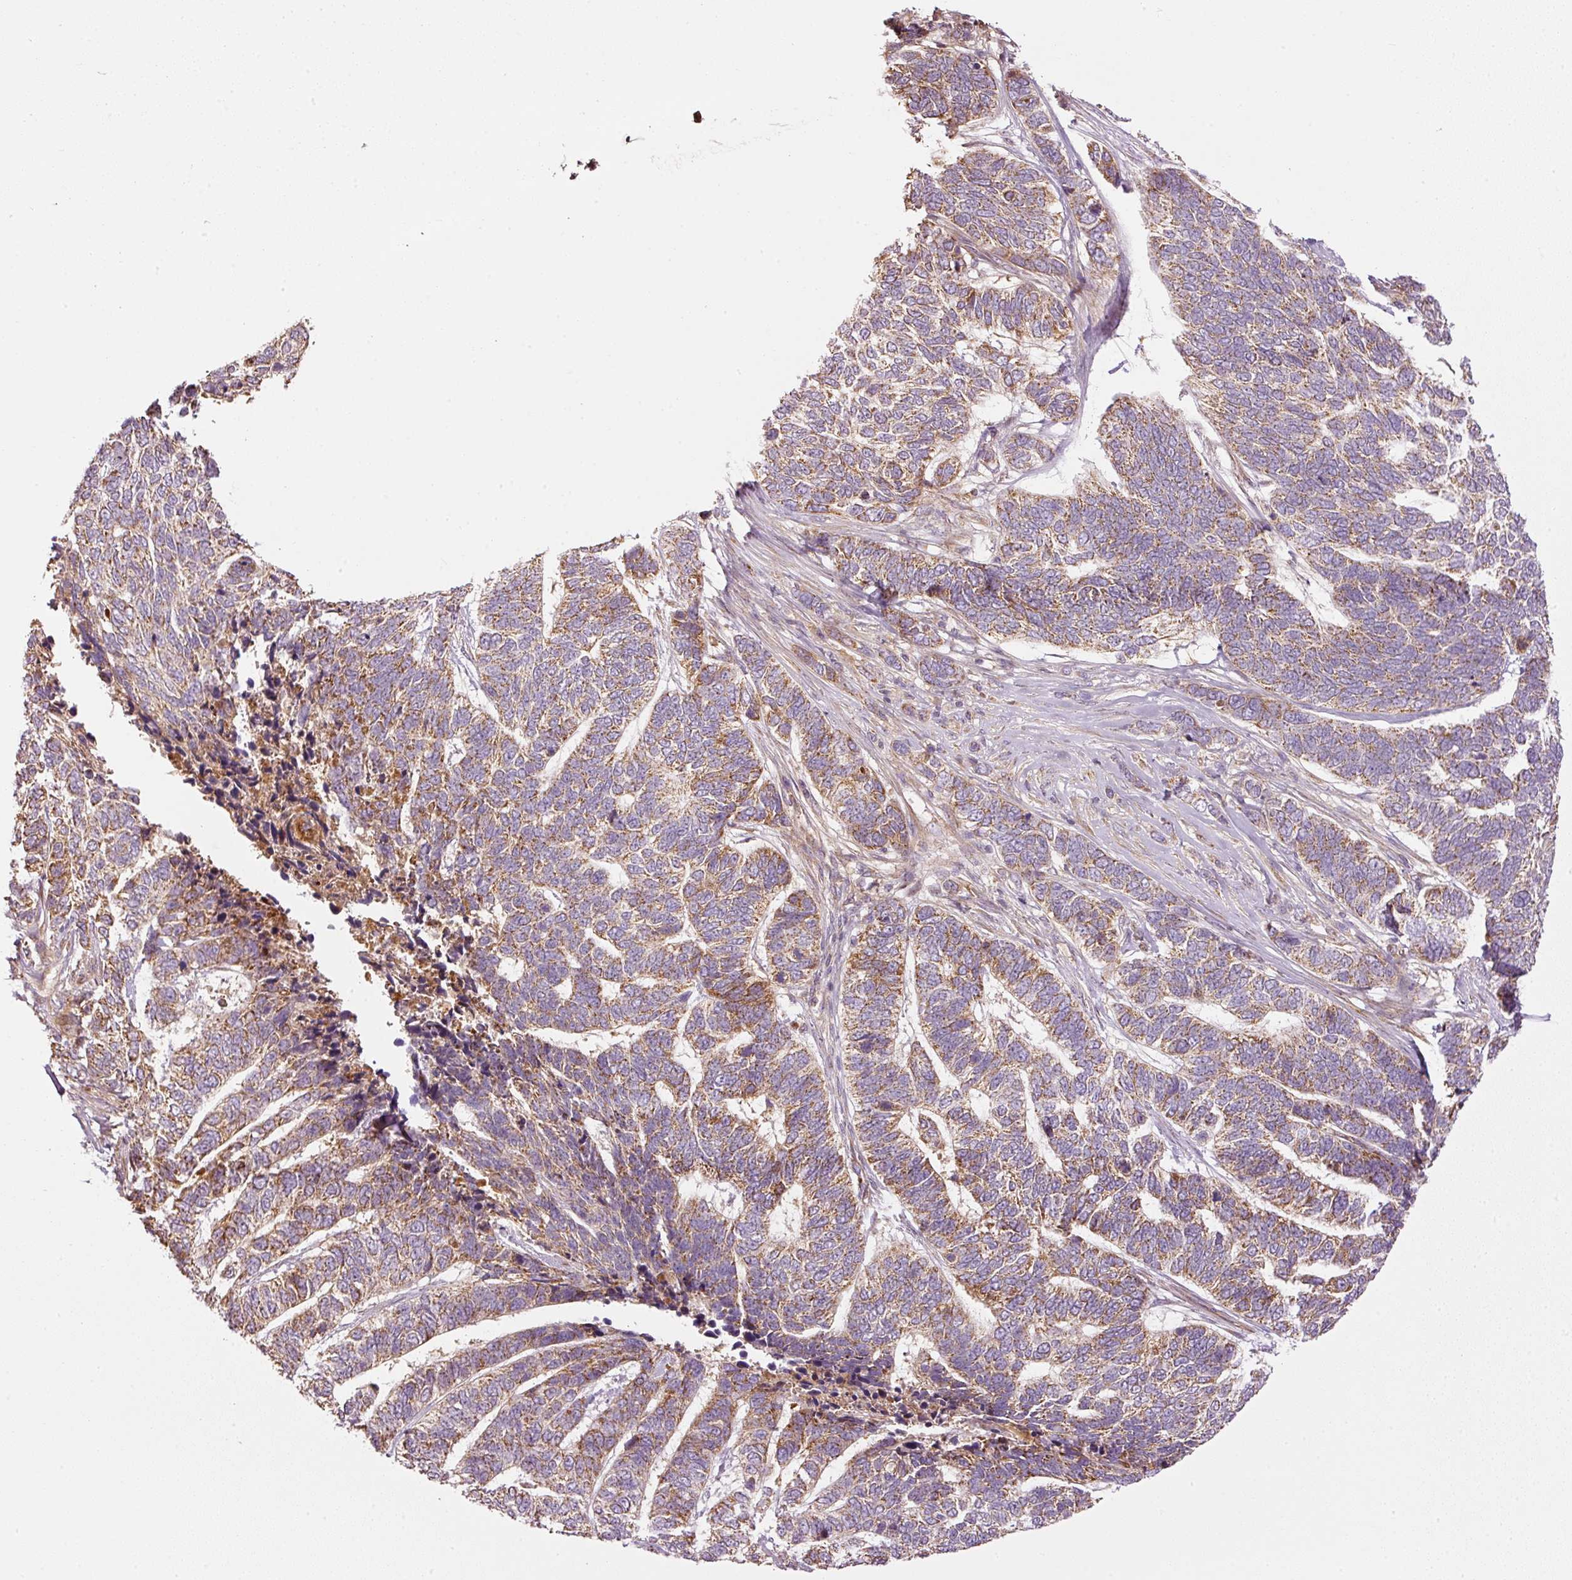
{"staining": {"intensity": "moderate", "quantity": ">75%", "location": "cytoplasmic/membranous"}, "tissue": "skin cancer", "cell_type": "Tumor cells", "image_type": "cancer", "snomed": [{"axis": "morphology", "description": "Basal cell carcinoma"}, {"axis": "topography", "description": "Skin"}], "caption": "IHC staining of basal cell carcinoma (skin), which demonstrates medium levels of moderate cytoplasmic/membranous expression in about >75% of tumor cells indicating moderate cytoplasmic/membranous protein positivity. The staining was performed using DAB (brown) for protein detection and nuclei were counterstained in hematoxylin (blue).", "gene": "SERPING1", "patient": {"sex": "female", "age": 65}}